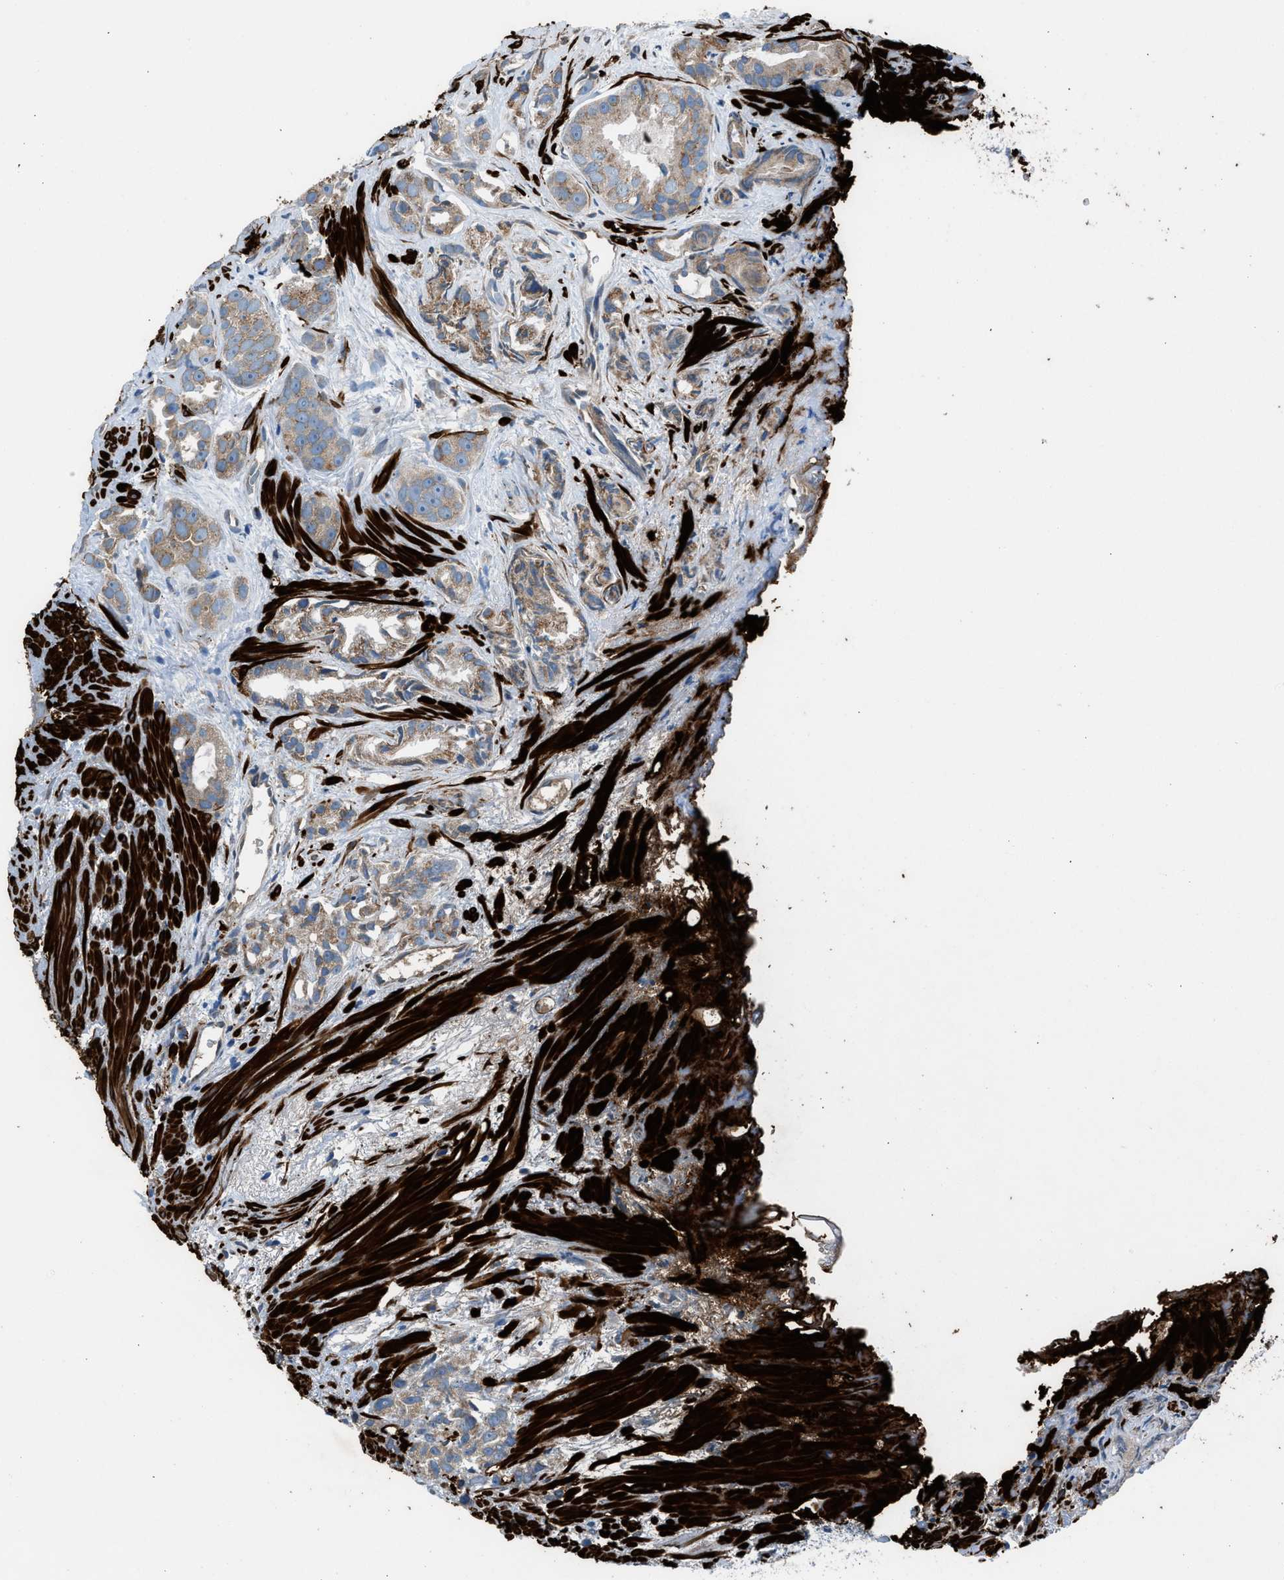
{"staining": {"intensity": "weak", "quantity": "25%-75%", "location": "cytoplasmic/membranous"}, "tissue": "prostate cancer", "cell_type": "Tumor cells", "image_type": "cancer", "snomed": [{"axis": "morphology", "description": "Adenocarcinoma, Low grade"}, {"axis": "topography", "description": "Prostate"}], "caption": "Prostate low-grade adenocarcinoma was stained to show a protein in brown. There is low levels of weak cytoplasmic/membranous positivity in approximately 25%-75% of tumor cells.", "gene": "LMBR1", "patient": {"sex": "male", "age": 89}}